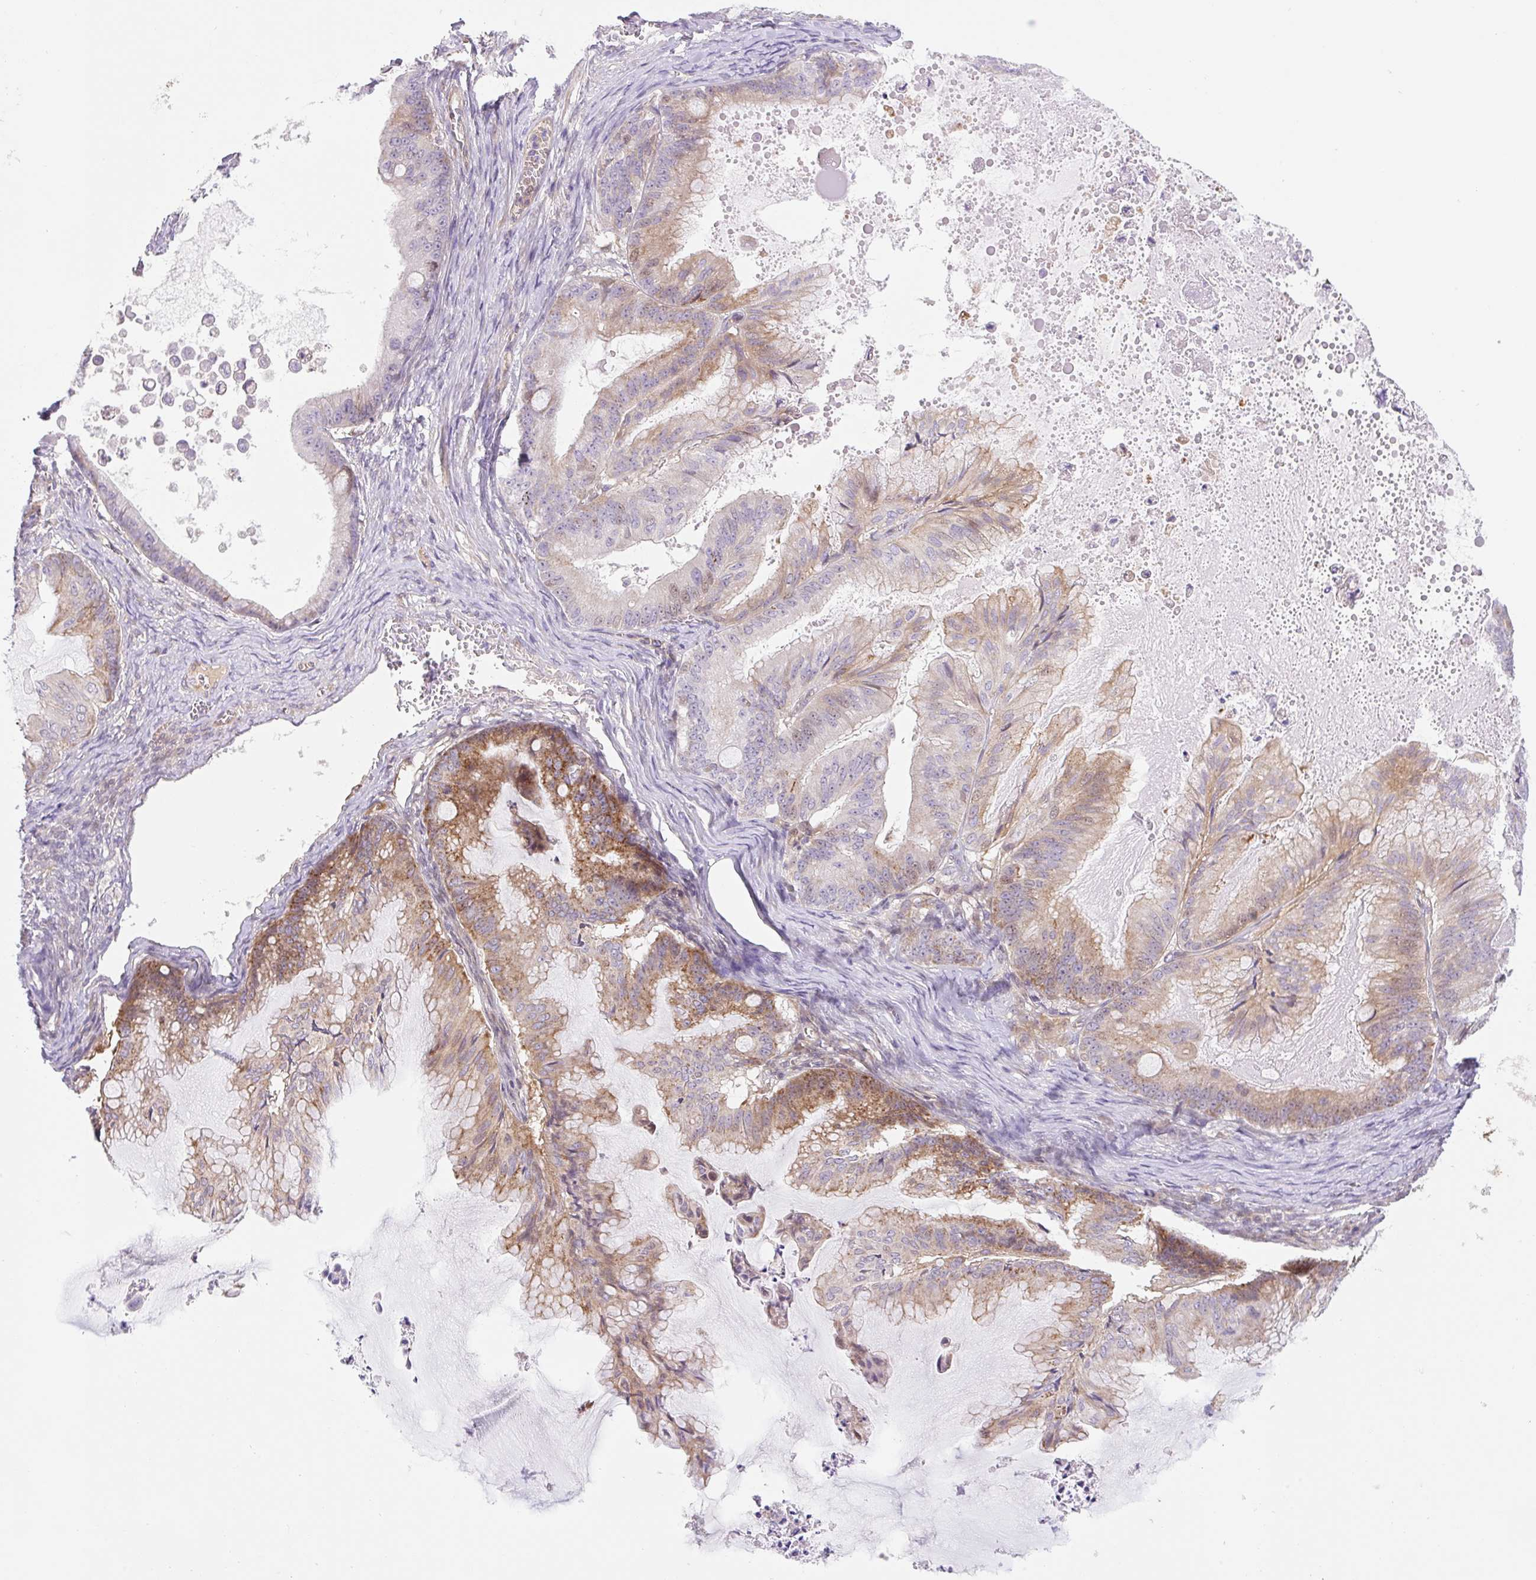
{"staining": {"intensity": "moderate", "quantity": "25%-75%", "location": "cytoplasmic/membranous"}, "tissue": "ovarian cancer", "cell_type": "Tumor cells", "image_type": "cancer", "snomed": [{"axis": "morphology", "description": "Cystadenocarcinoma, mucinous, NOS"}, {"axis": "topography", "description": "Ovary"}], "caption": "Moderate cytoplasmic/membranous staining is appreciated in approximately 25%-75% of tumor cells in mucinous cystadenocarcinoma (ovarian).", "gene": "ZNF552", "patient": {"sex": "female", "age": 71}}